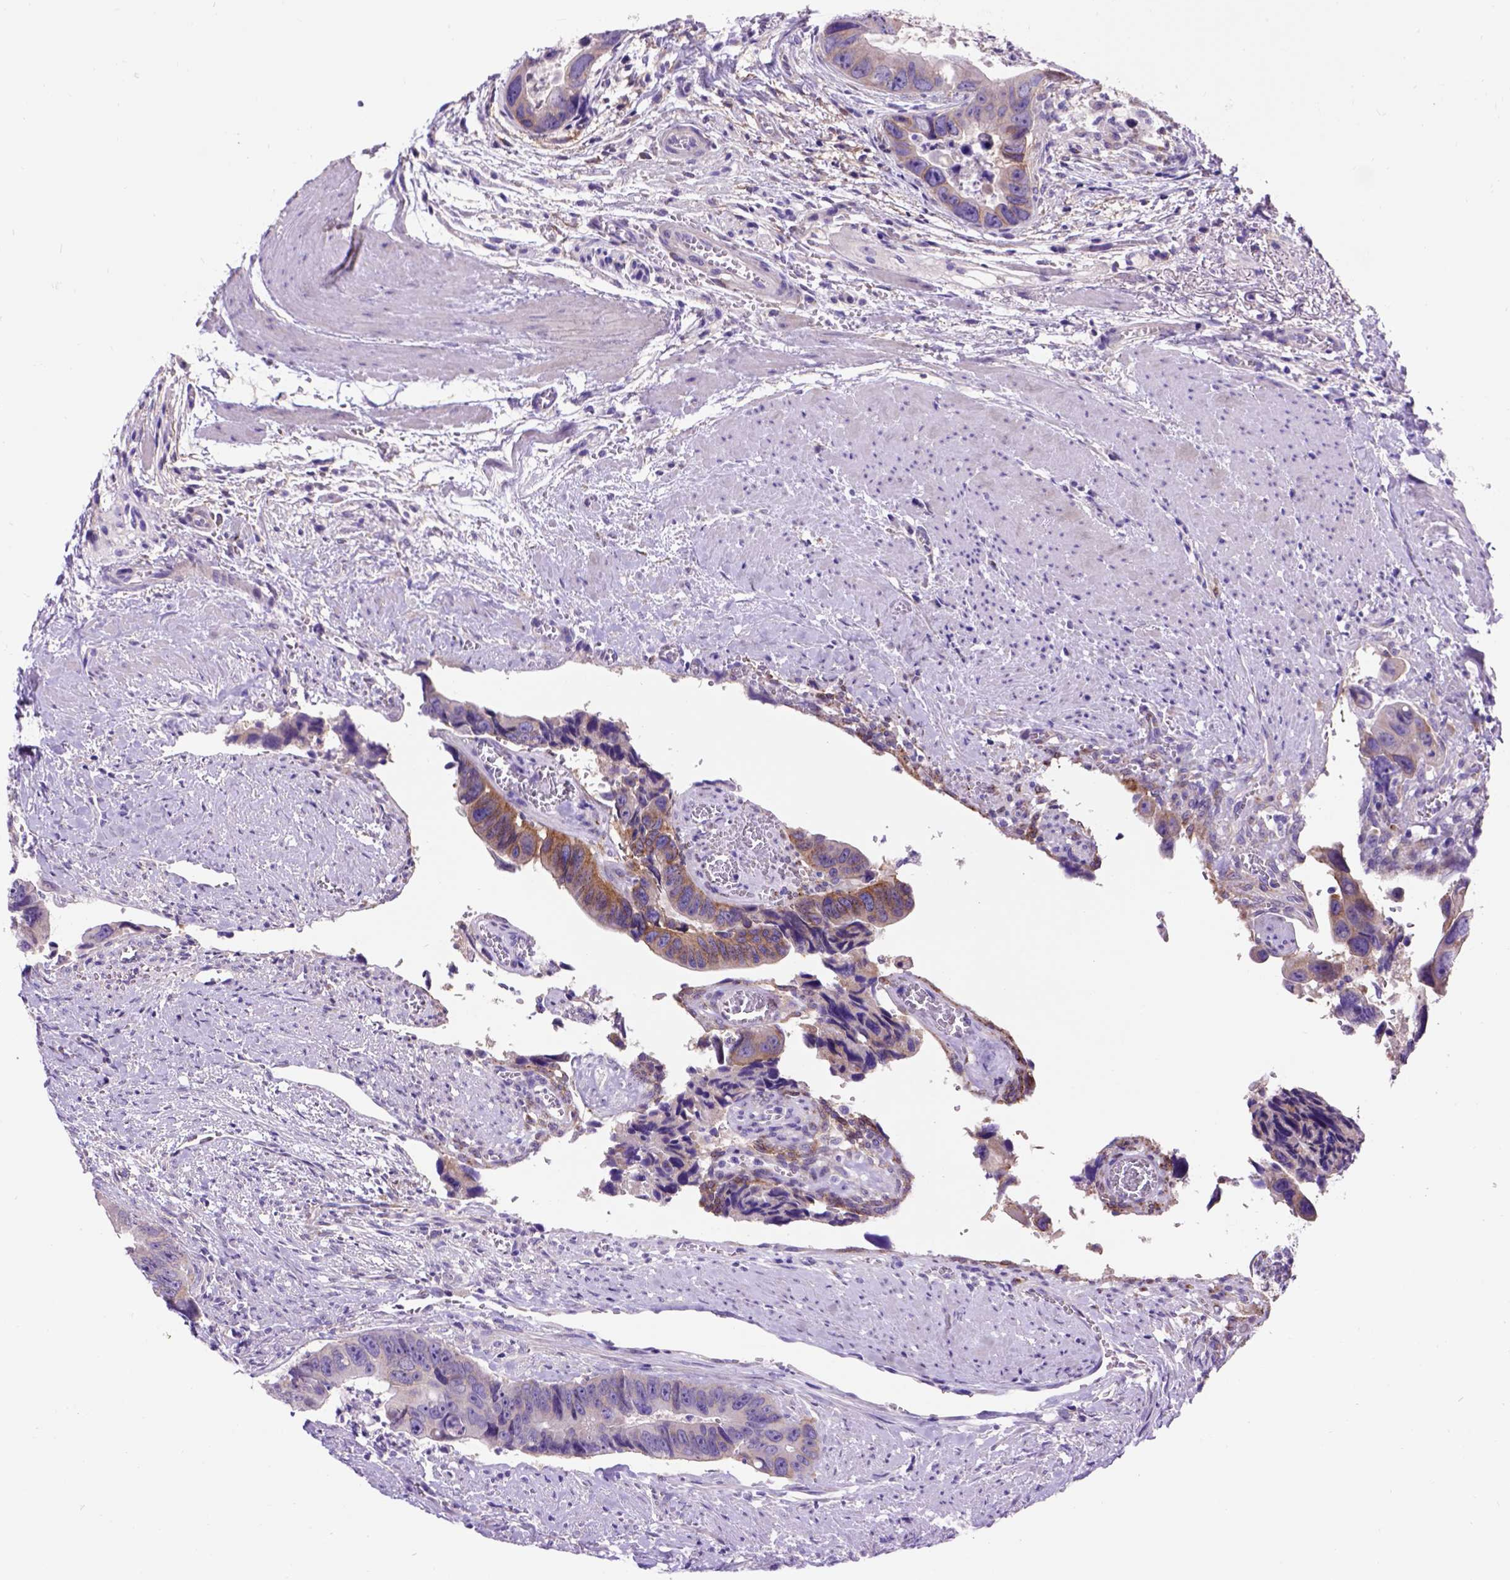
{"staining": {"intensity": "moderate", "quantity": "<25%", "location": "cytoplasmic/membranous"}, "tissue": "colorectal cancer", "cell_type": "Tumor cells", "image_type": "cancer", "snomed": [{"axis": "morphology", "description": "Adenocarcinoma, NOS"}, {"axis": "topography", "description": "Rectum"}], "caption": "Moderate cytoplasmic/membranous staining is present in about <25% of tumor cells in adenocarcinoma (colorectal).", "gene": "EGFR", "patient": {"sex": "male", "age": 76}}